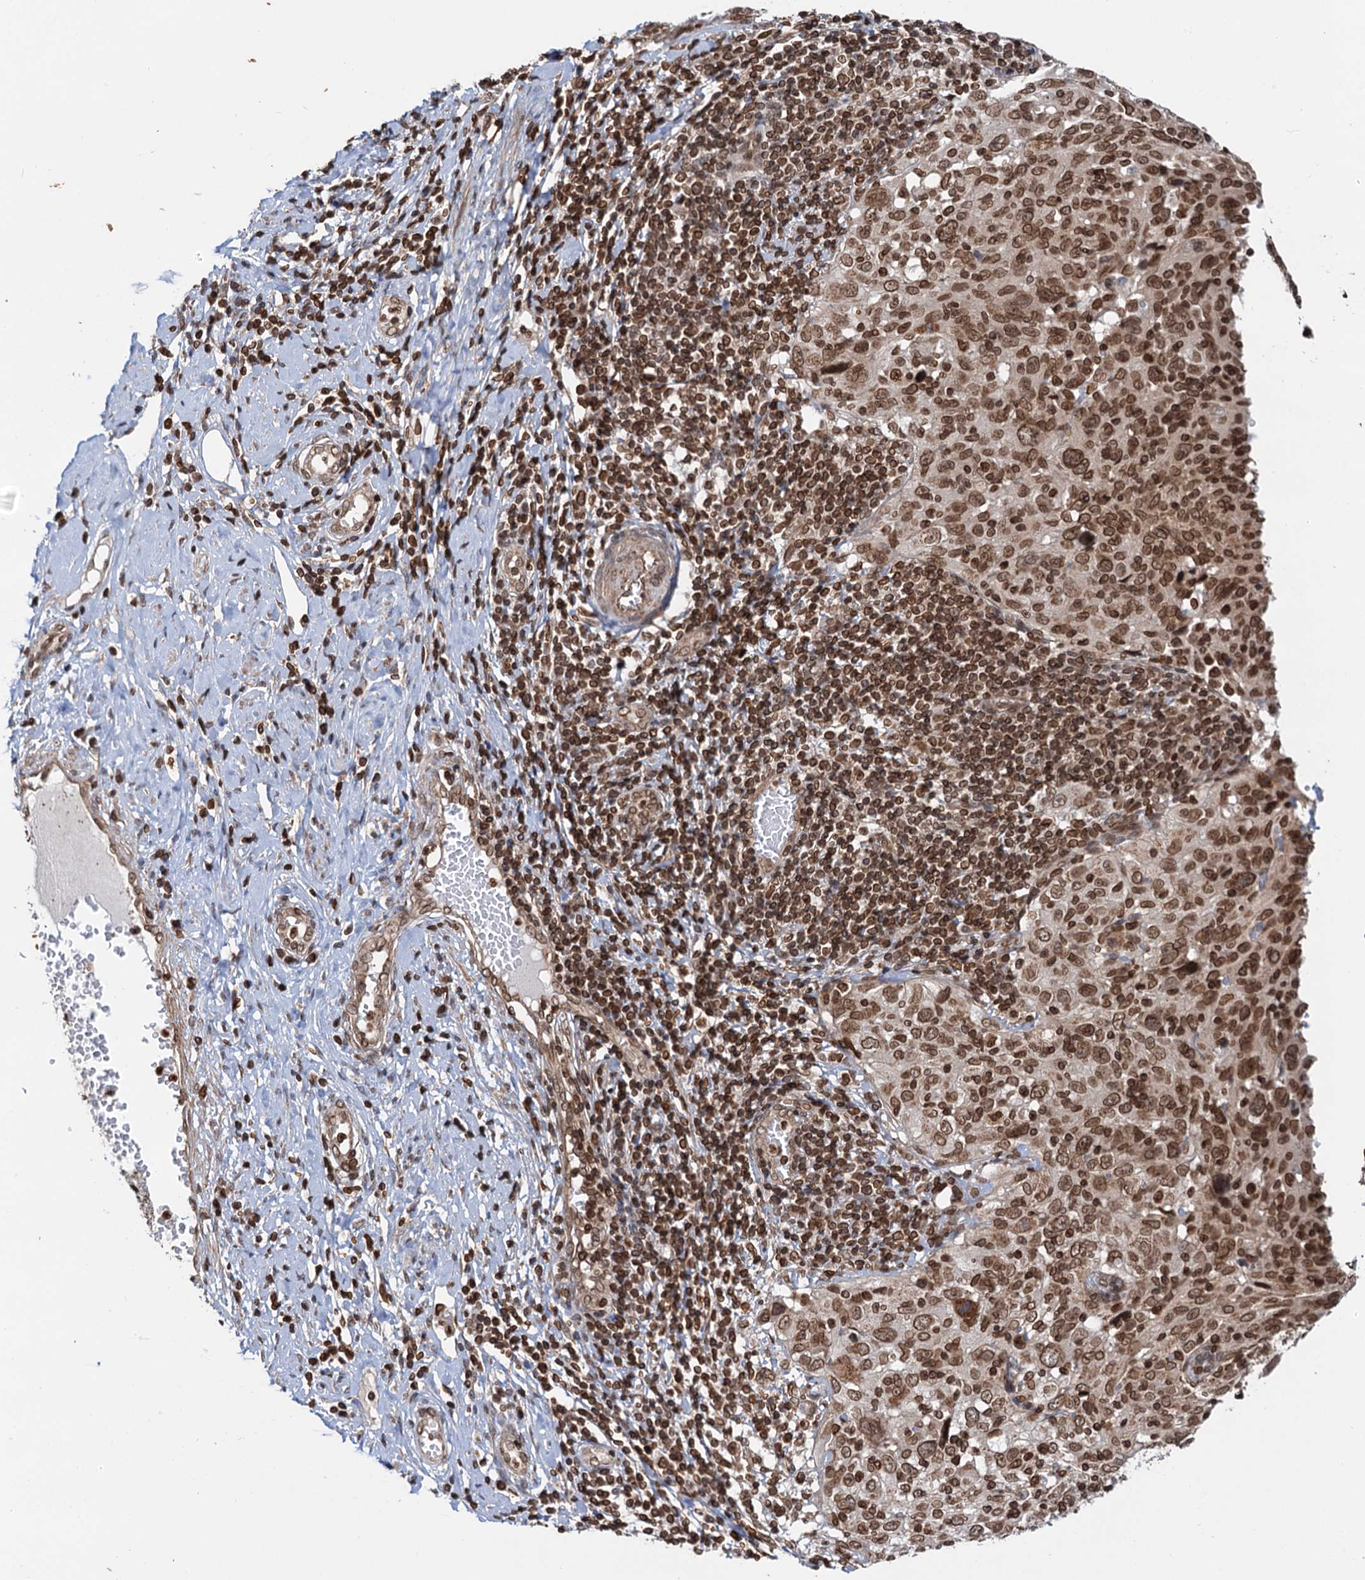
{"staining": {"intensity": "moderate", "quantity": ">75%", "location": "nuclear"}, "tissue": "cervical cancer", "cell_type": "Tumor cells", "image_type": "cancer", "snomed": [{"axis": "morphology", "description": "Squamous cell carcinoma, NOS"}, {"axis": "topography", "description": "Cervix"}], "caption": "Moderate nuclear staining is appreciated in about >75% of tumor cells in squamous cell carcinoma (cervical).", "gene": "ZC3H13", "patient": {"sex": "female", "age": 31}}